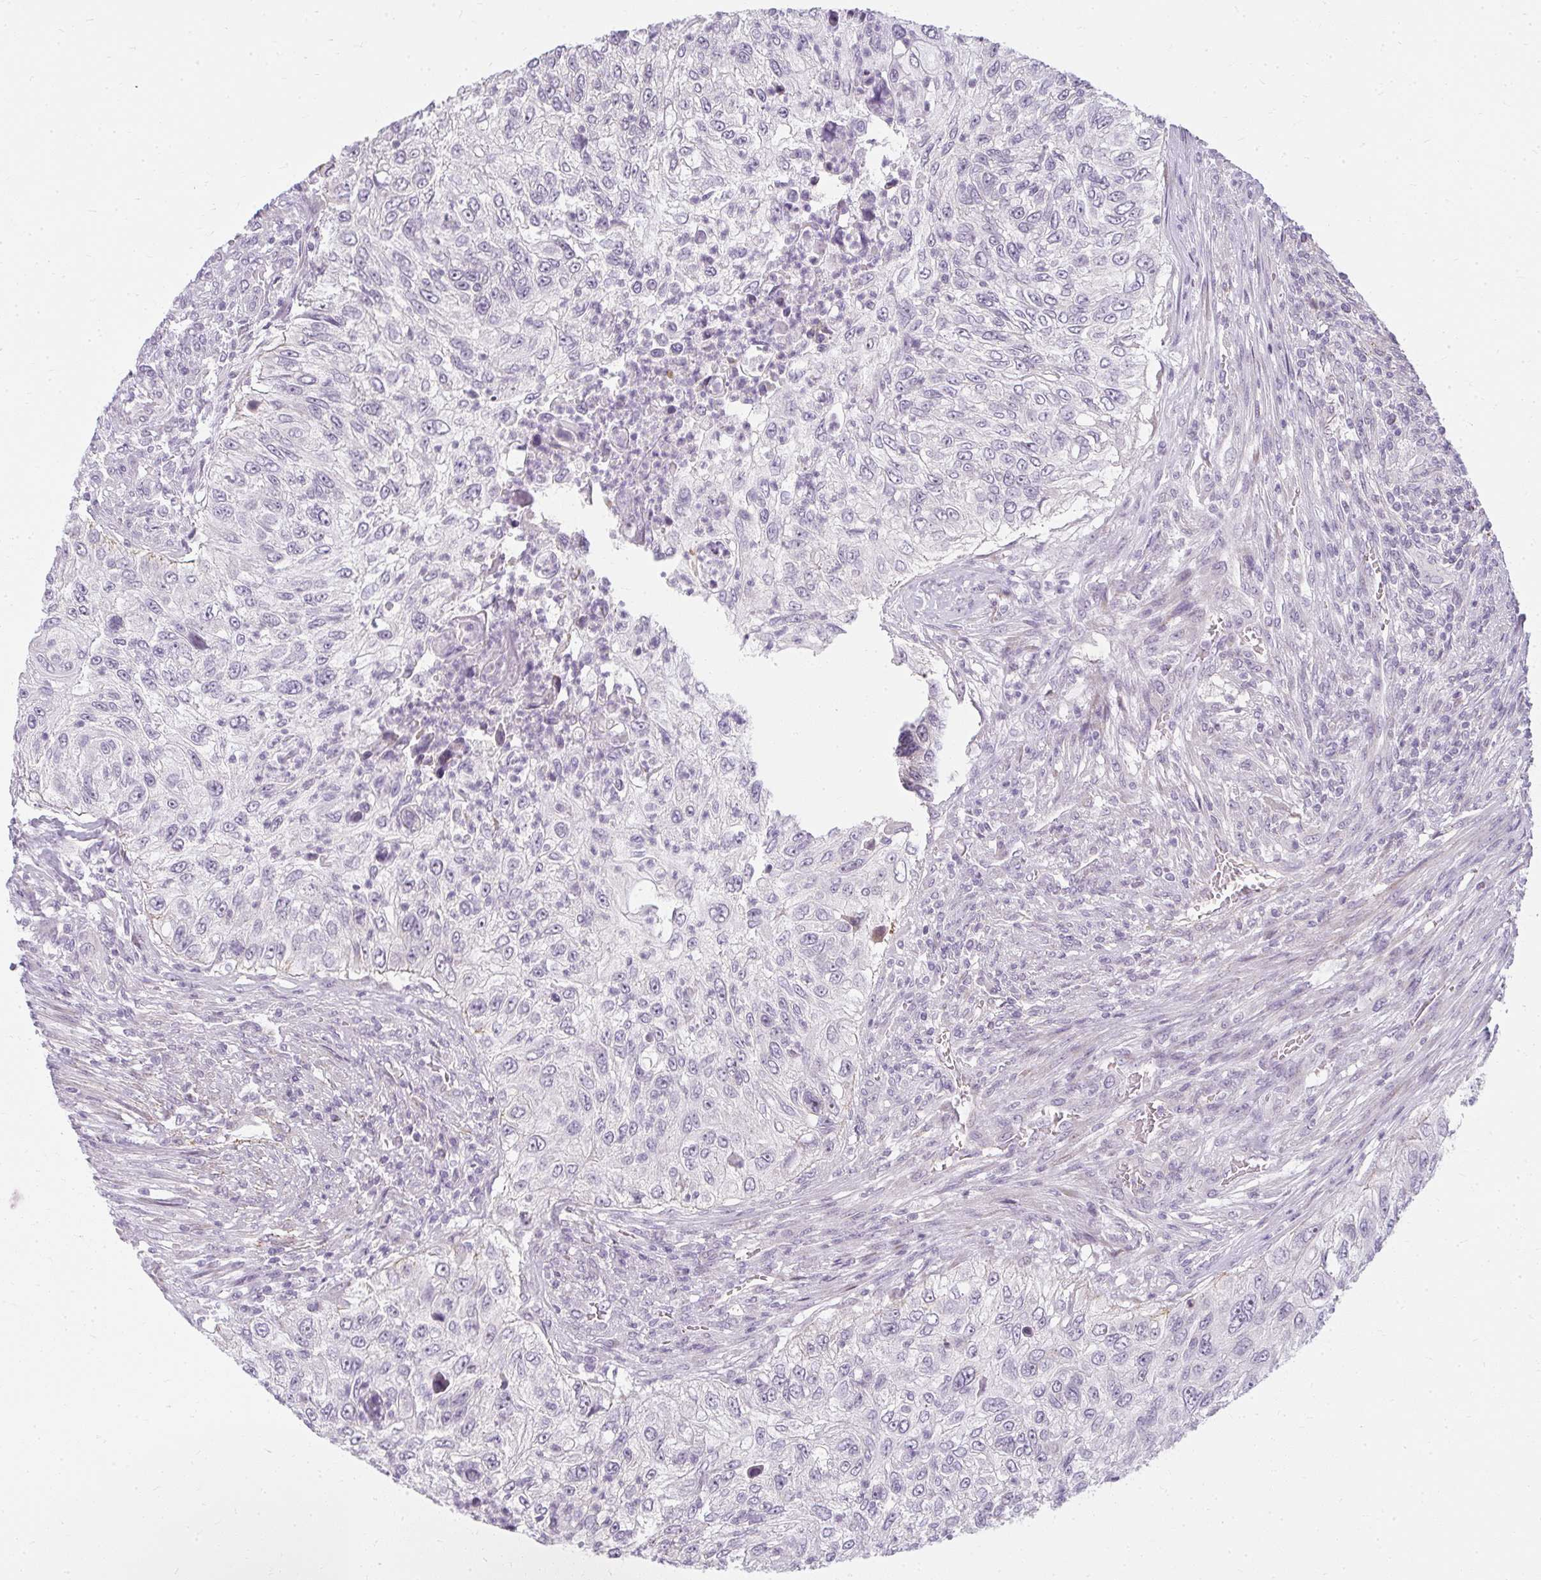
{"staining": {"intensity": "negative", "quantity": "none", "location": "none"}, "tissue": "urothelial cancer", "cell_type": "Tumor cells", "image_type": "cancer", "snomed": [{"axis": "morphology", "description": "Urothelial carcinoma, High grade"}, {"axis": "topography", "description": "Urinary bladder"}], "caption": "A histopathology image of urothelial cancer stained for a protein displays no brown staining in tumor cells.", "gene": "ZFYVE26", "patient": {"sex": "female", "age": 60}}